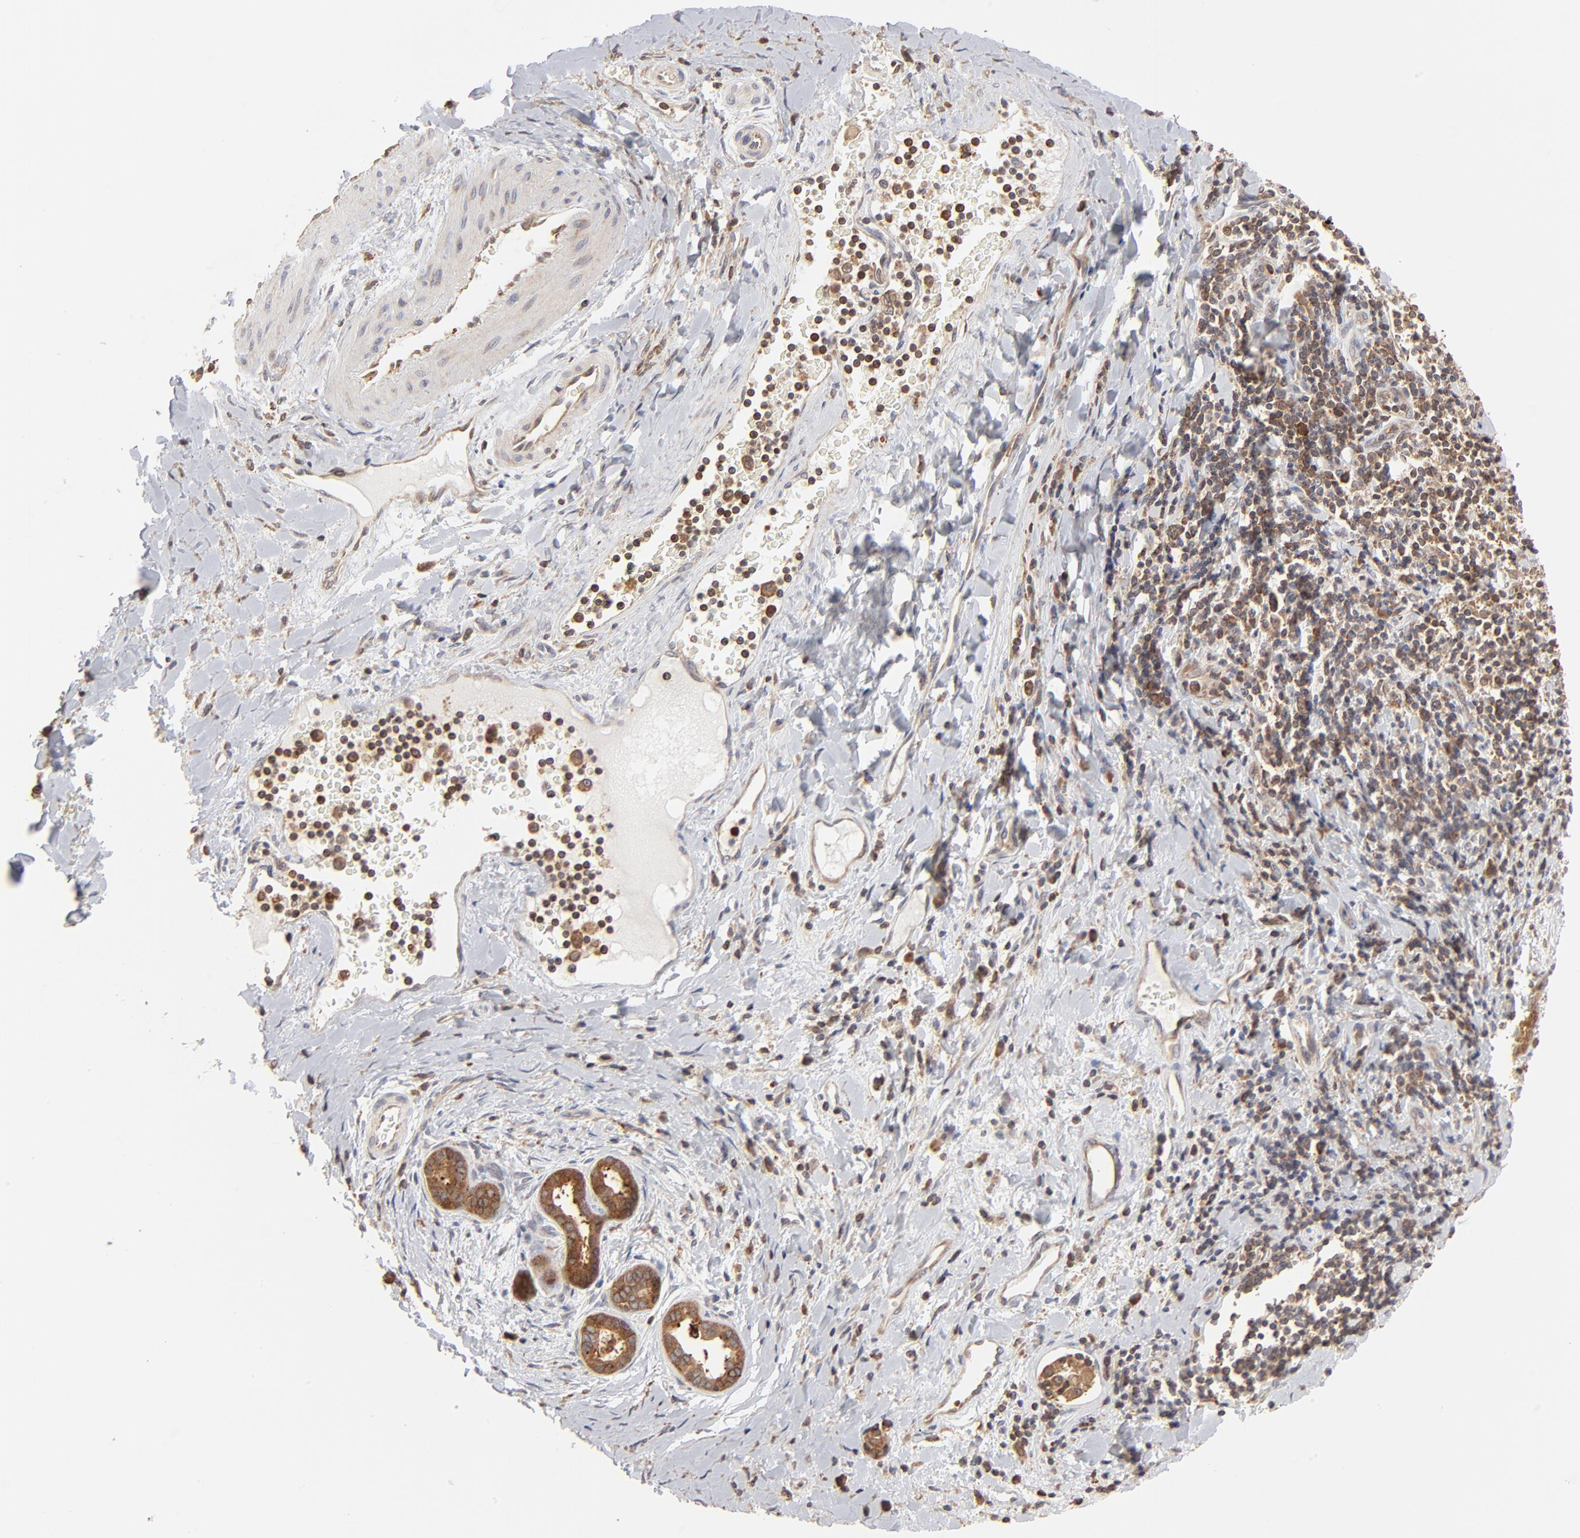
{"staining": {"intensity": "strong", "quantity": ">75%", "location": "cytoplasmic/membranous"}, "tissue": "liver cancer", "cell_type": "Tumor cells", "image_type": "cancer", "snomed": [{"axis": "morphology", "description": "Cholangiocarcinoma"}, {"axis": "topography", "description": "Liver"}], "caption": "An image of human liver cholangiocarcinoma stained for a protein shows strong cytoplasmic/membranous brown staining in tumor cells.", "gene": "RNF213", "patient": {"sex": "male", "age": 57}}